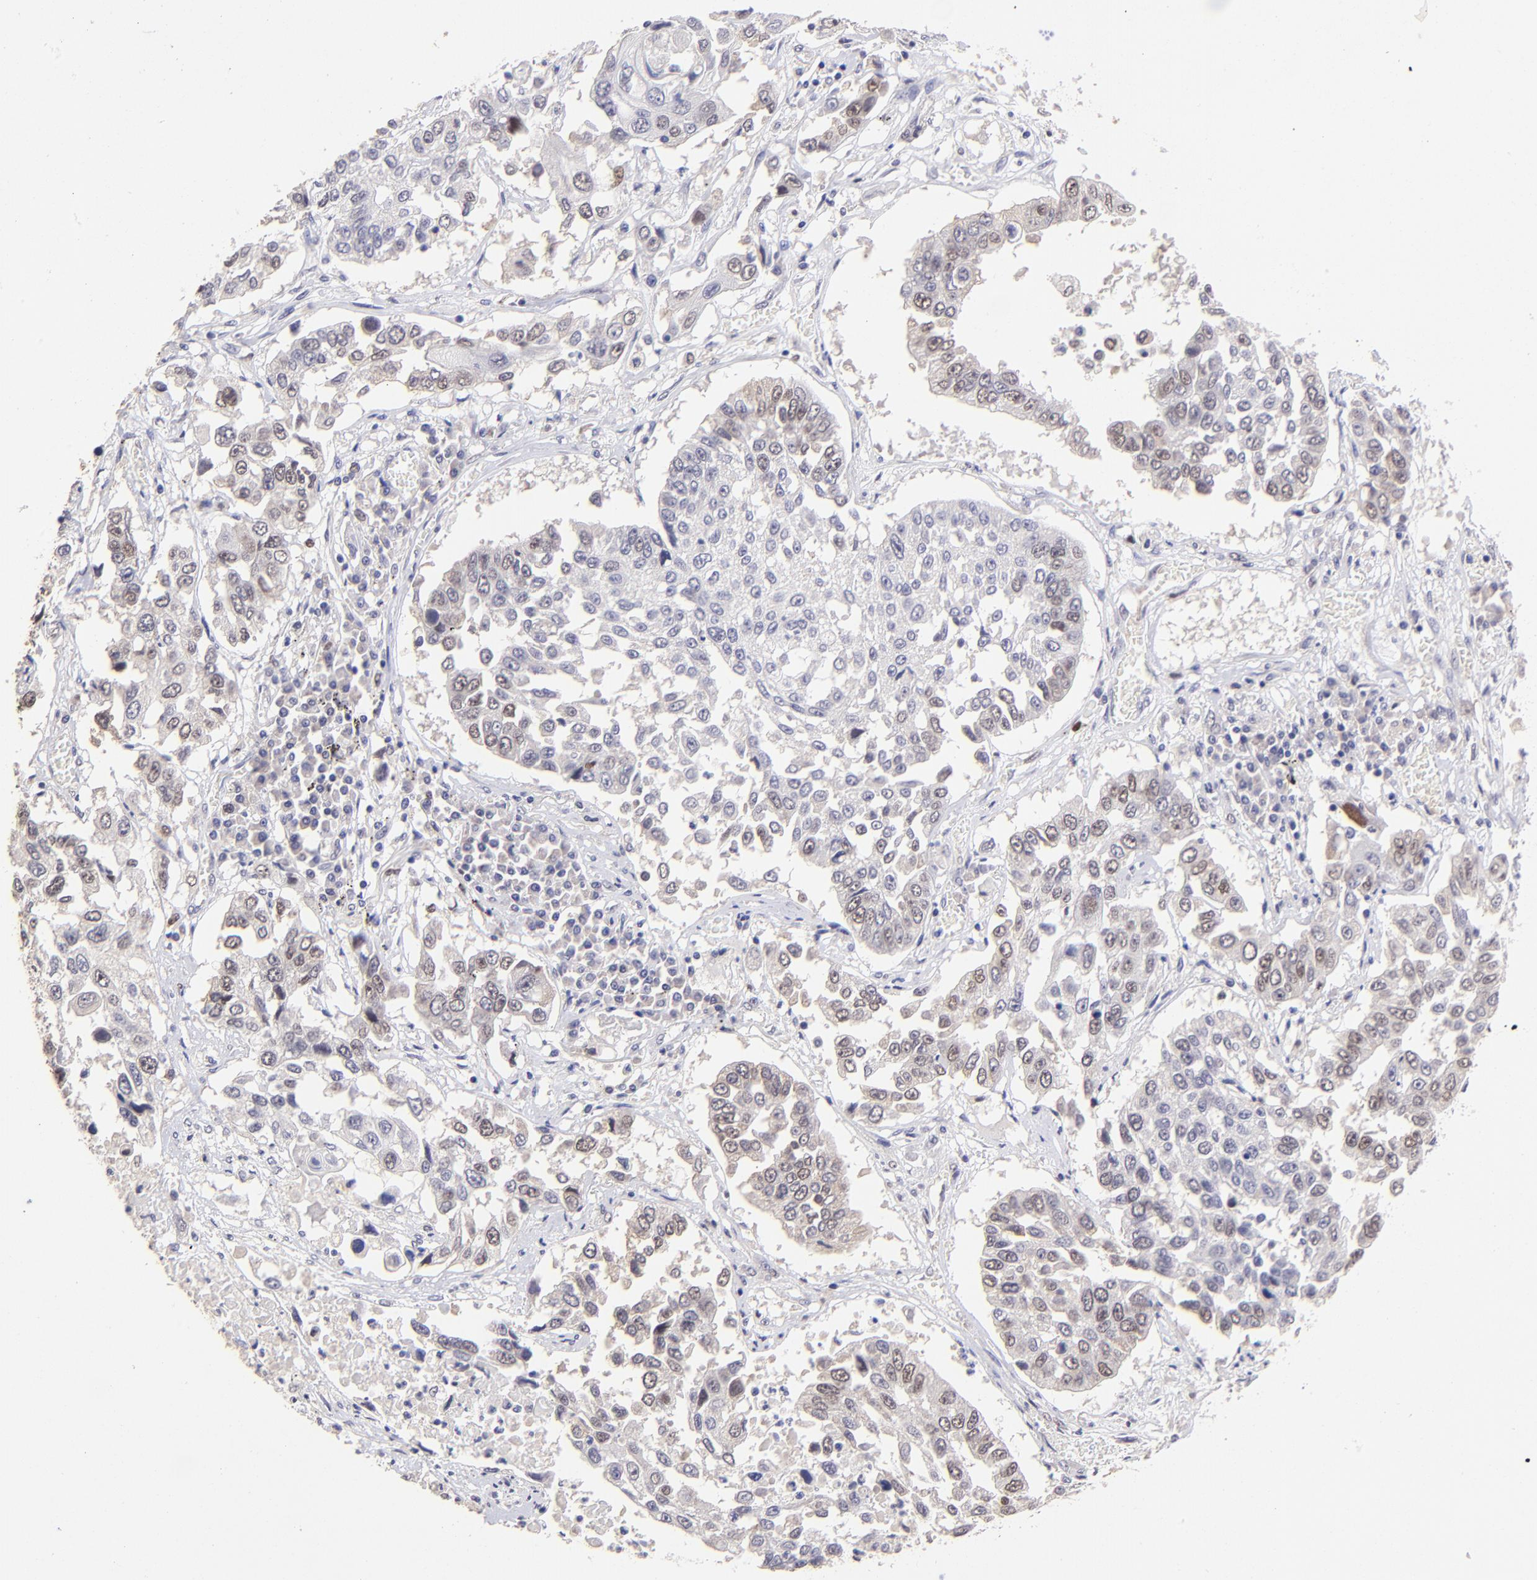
{"staining": {"intensity": "weak", "quantity": "25%-75%", "location": "cytoplasmic/membranous,nuclear"}, "tissue": "lung cancer", "cell_type": "Tumor cells", "image_type": "cancer", "snomed": [{"axis": "morphology", "description": "Squamous cell carcinoma, NOS"}, {"axis": "topography", "description": "Lung"}], "caption": "Lung squamous cell carcinoma stained with DAB IHC displays low levels of weak cytoplasmic/membranous and nuclear positivity in about 25%-75% of tumor cells.", "gene": "DNMT1", "patient": {"sex": "male", "age": 71}}